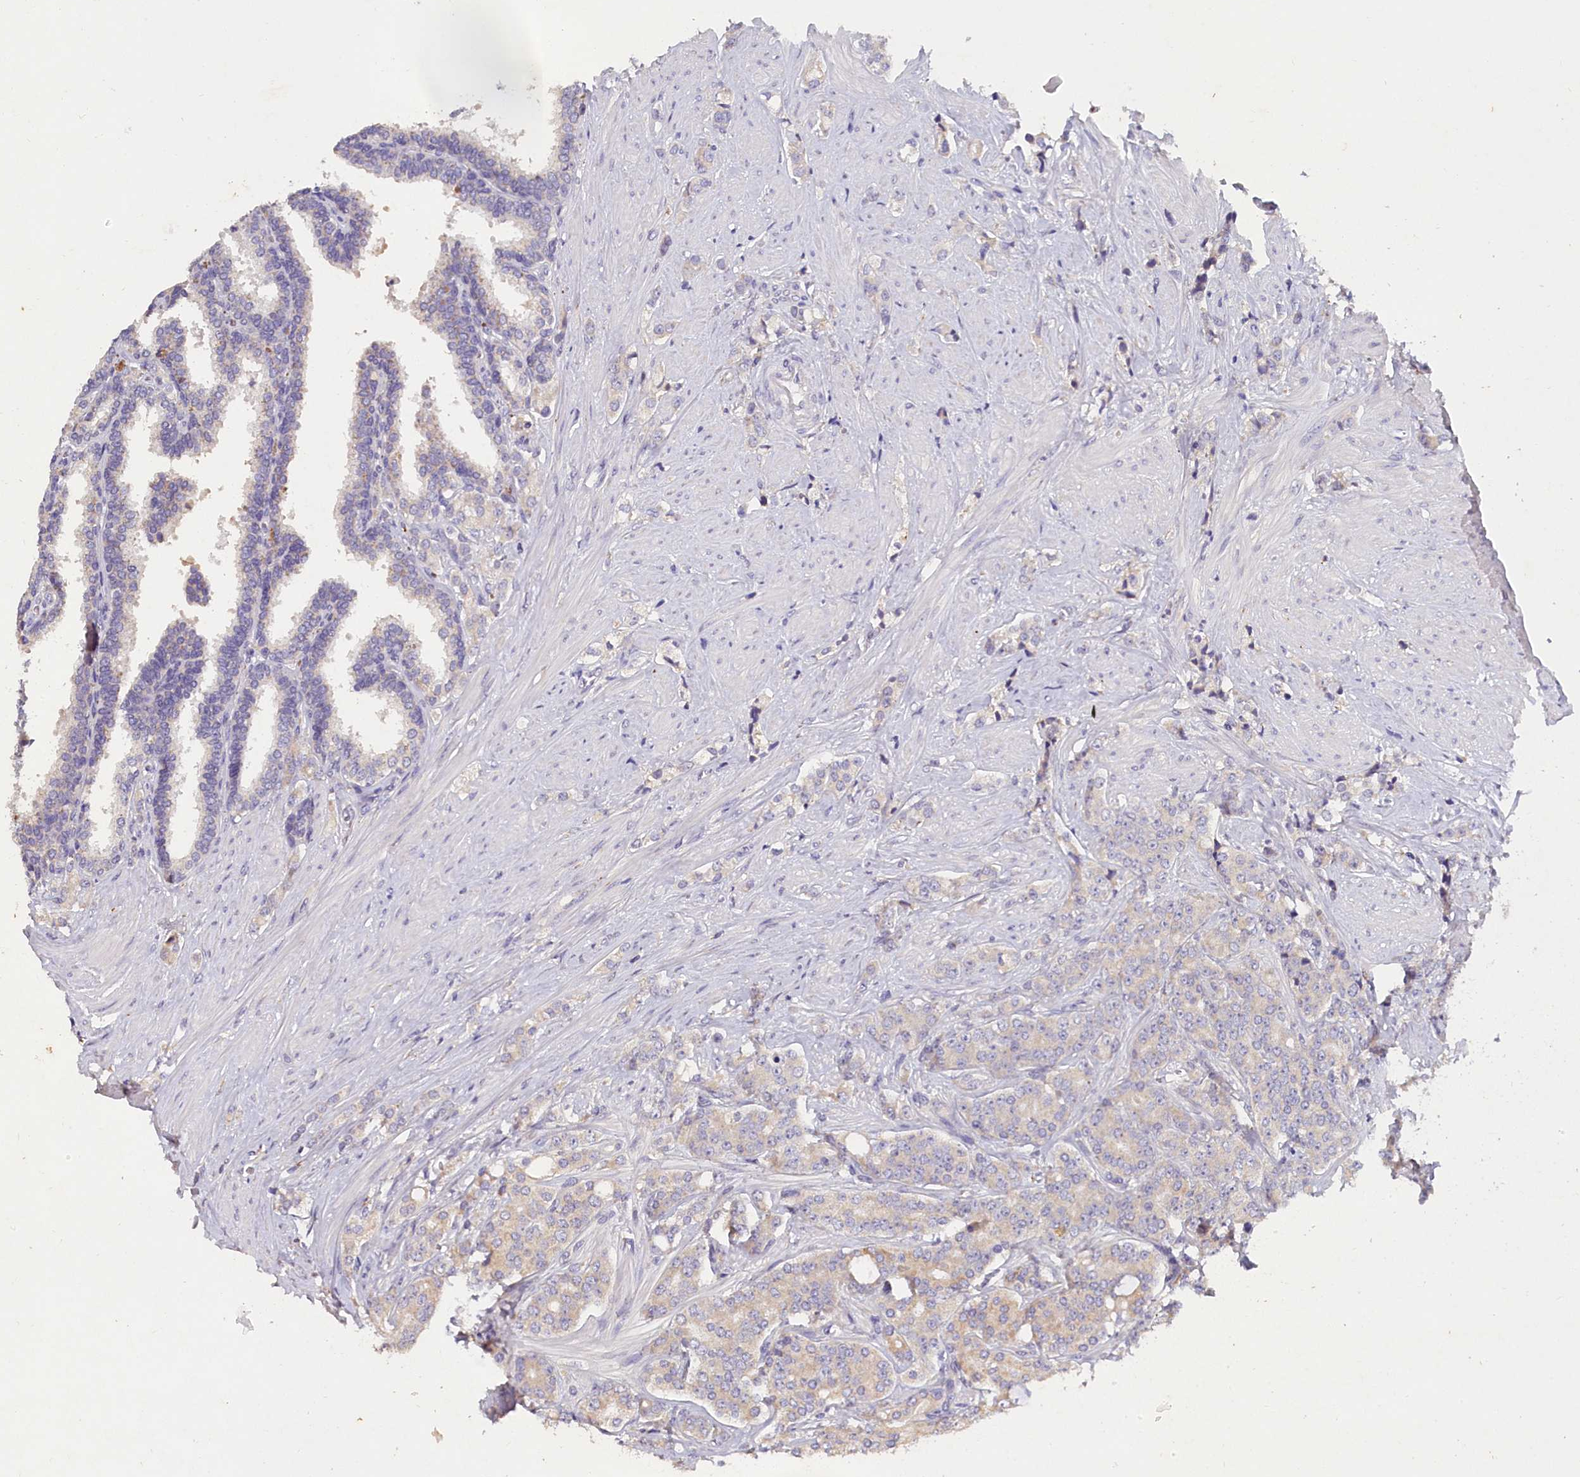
{"staining": {"intensity": "weak", "quantity": "<25%", "location": "cytoplasmic/membranous"}, "tissue": "prostate cancer", "cell_type": "Tumor cells", "image_type": "cancer", "snomed": [{"axis": "morphology", "description": "Adenocarcinoma, High grade"}, {"axis": "topography", "description": "Prostate"}], "caption": "High power microscopy photomicrograph of an IHC micrograph of prostate cancer, revealing no significant staining in tumor cells. (DAB immunohistochemistry (IHC) visualized using brightfield microscopy, high magnification).", "gene": "ST7L", "patient": {"sex": "male", "age": 62}}